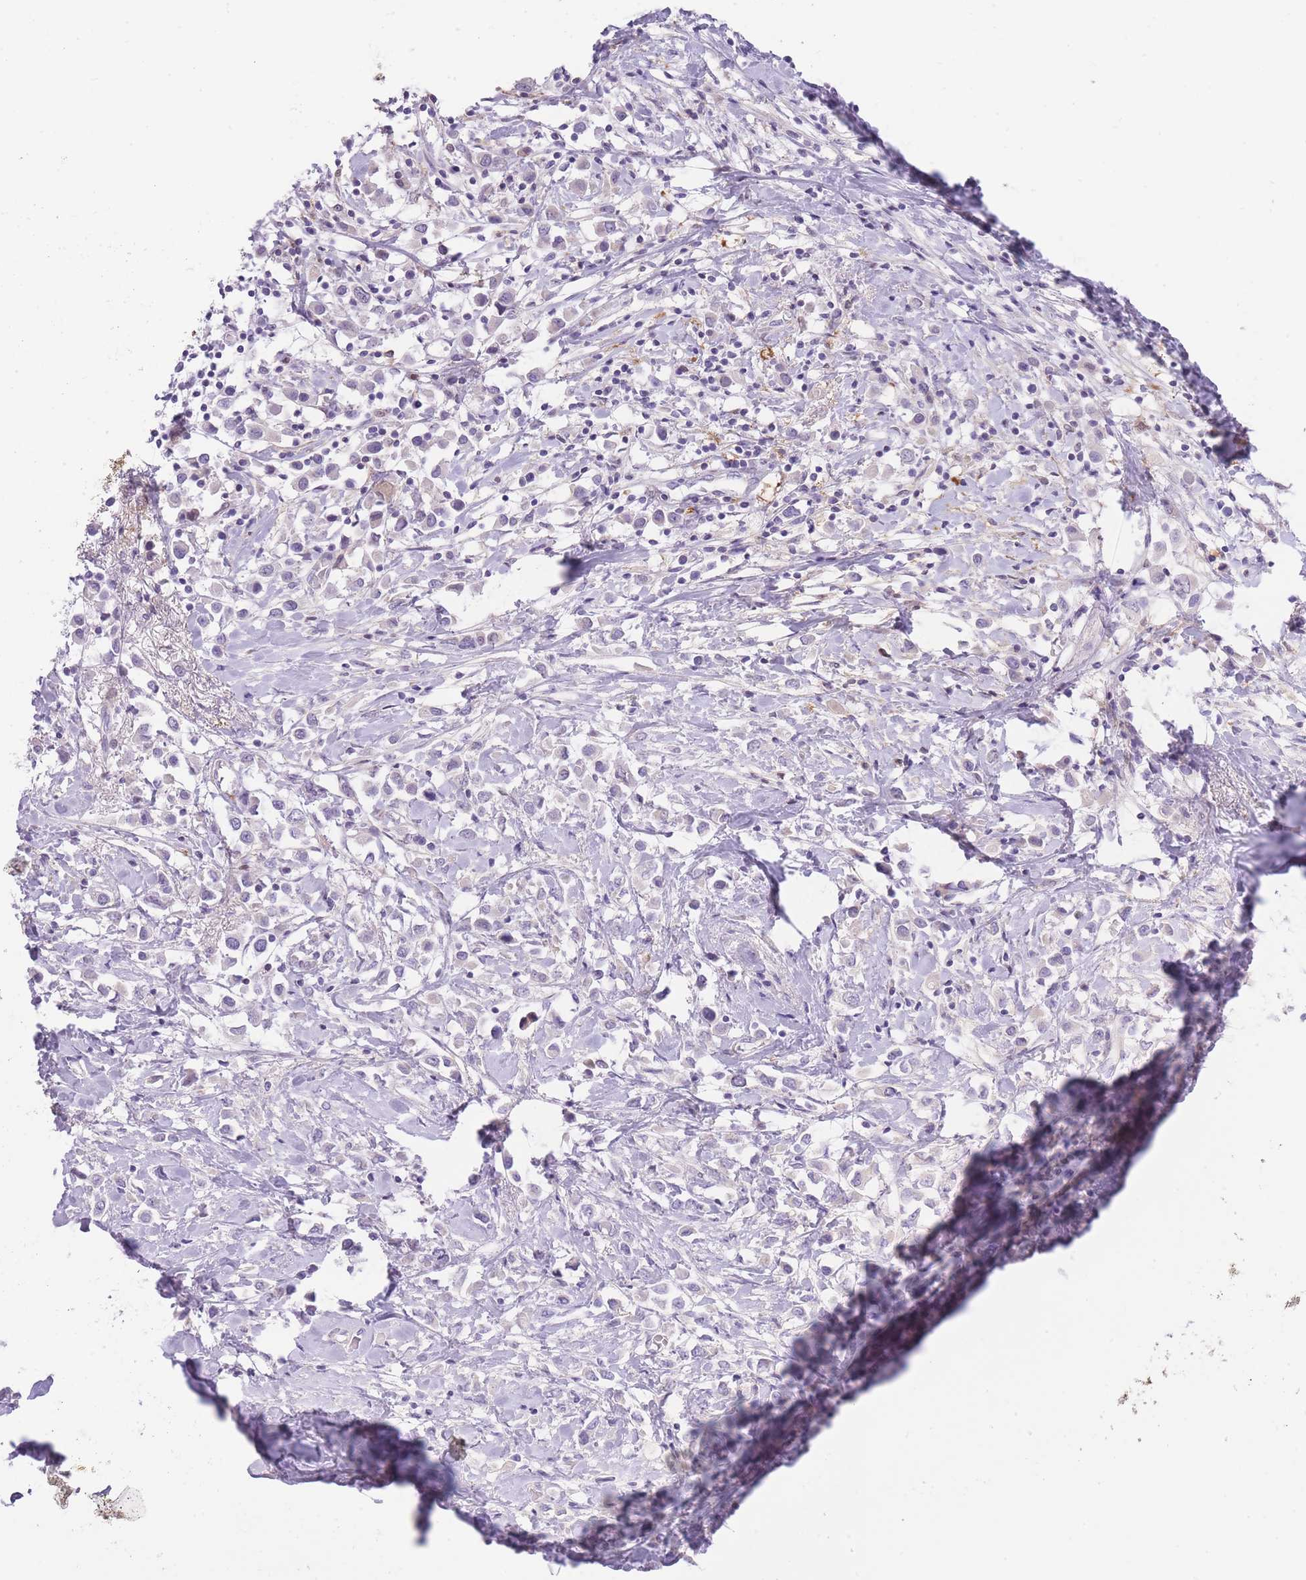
{"staining": {"intensity": "negative", "quantity": "none", "location": "none"}, "tissue": "breast cancer", "cell_type": "Tumor cells", "image_type": "cancer", "snomed": [{"axis": "morphology", "description": "Duct carcinoma"}, {"axis": "topography", "description": "Breast"}], "caption": "A histopathology image of human breast intraductal carcinoma is negative for staining in tumor cells.", "gene": "OR11H12", "patient": {"sex": "female", "age": 61}}